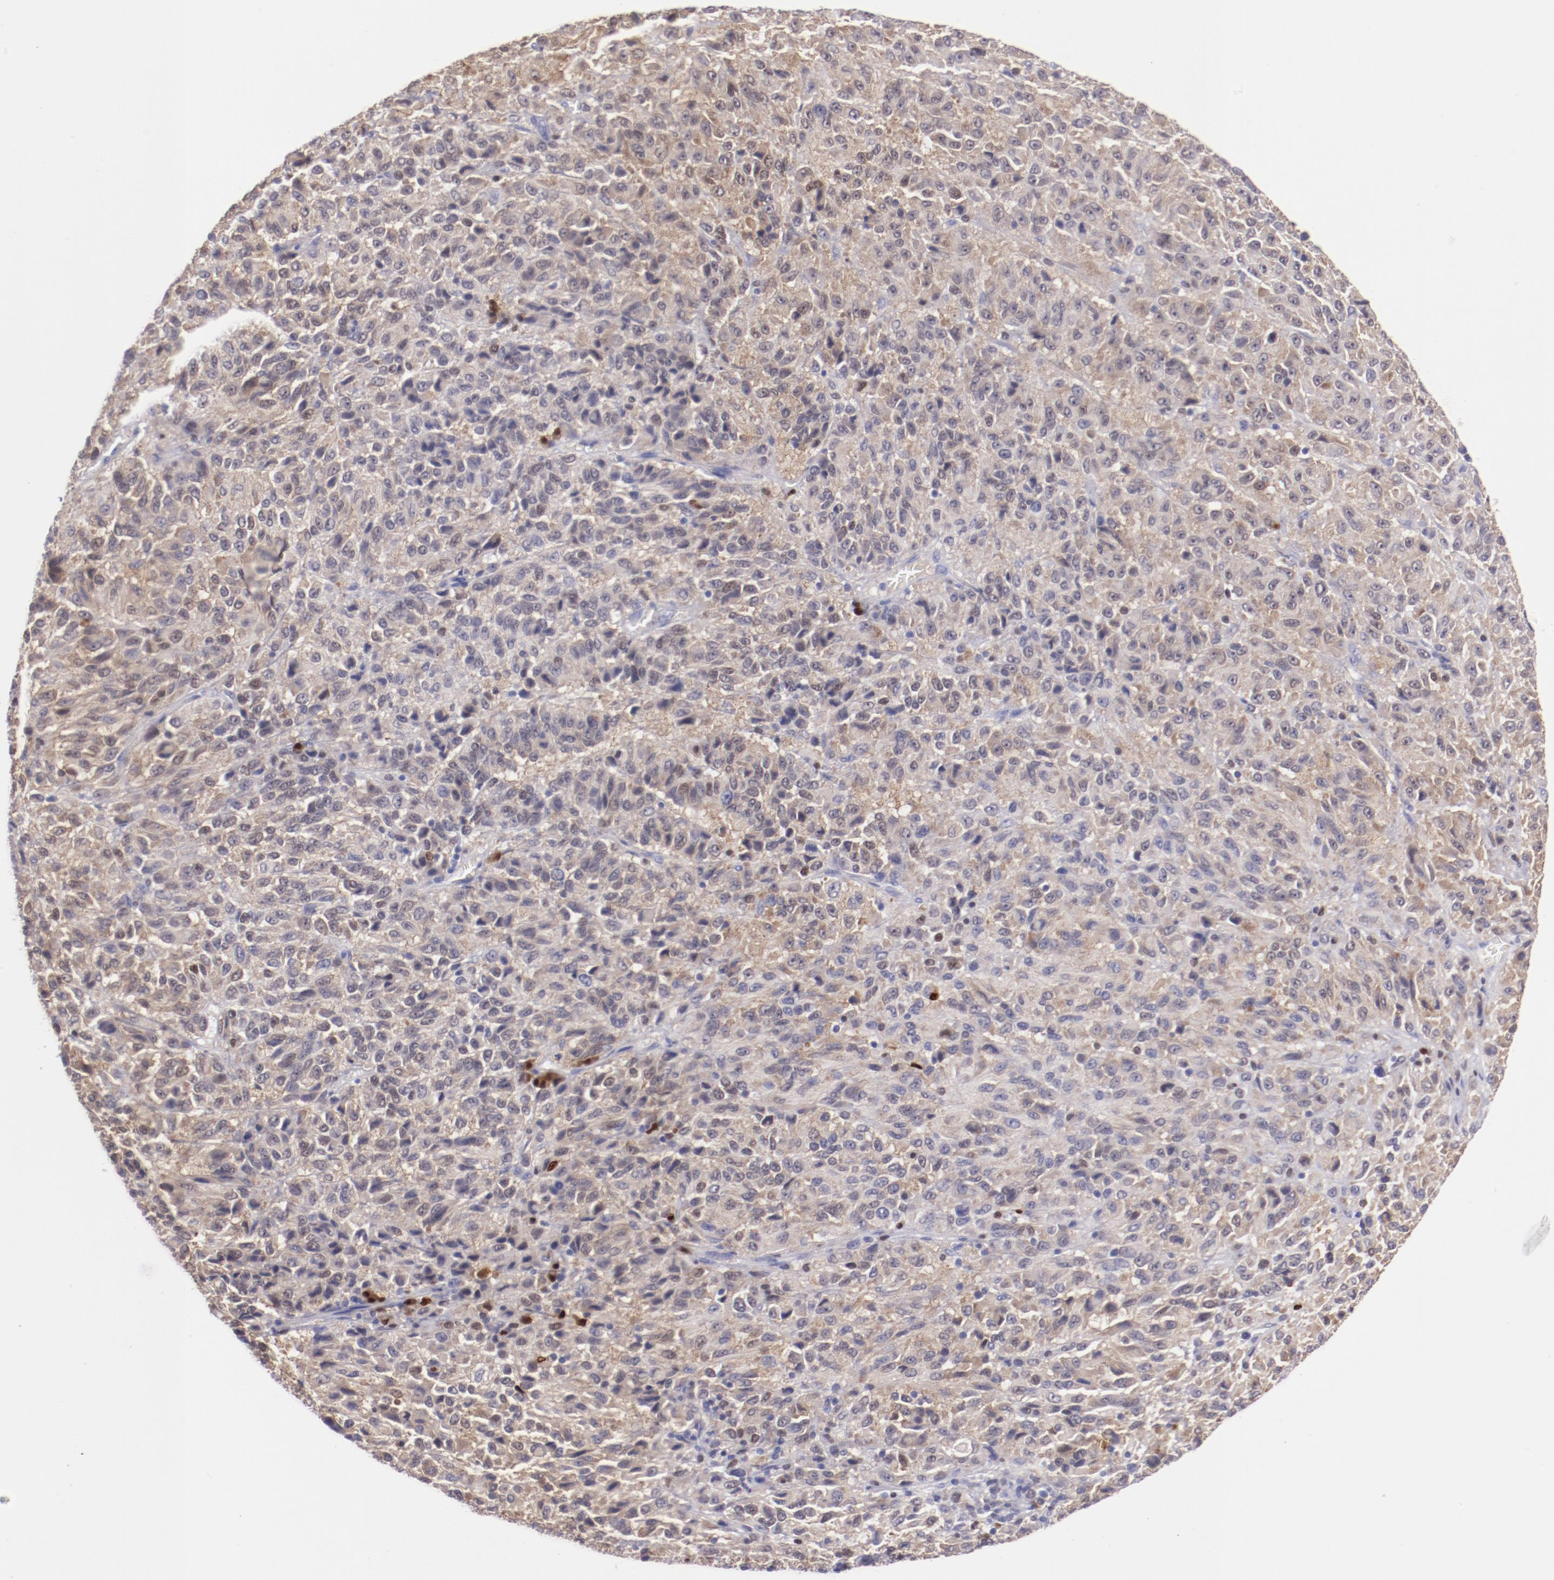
{"staining": {"intensity": "weak", "quantity": "25%-75%", "location": "cytoplasmic/membranous"}, "tissue": "melanoma", "cell_type": "Tumor cells", "image_type": "cancer", "snomed": [{"axis": "morphology", "description": "Malignant melanoma, Metastatic site"}, {"axis": "topography", "description": "Lung"}], "caption": "An image of human malignant melanoma (metastatic site) stained for a protein displays weak cytoplasmic/membranous brown staining in tumor cells.", "gene": "IRF8", "patient": {"sex": "male", "age": 64}}